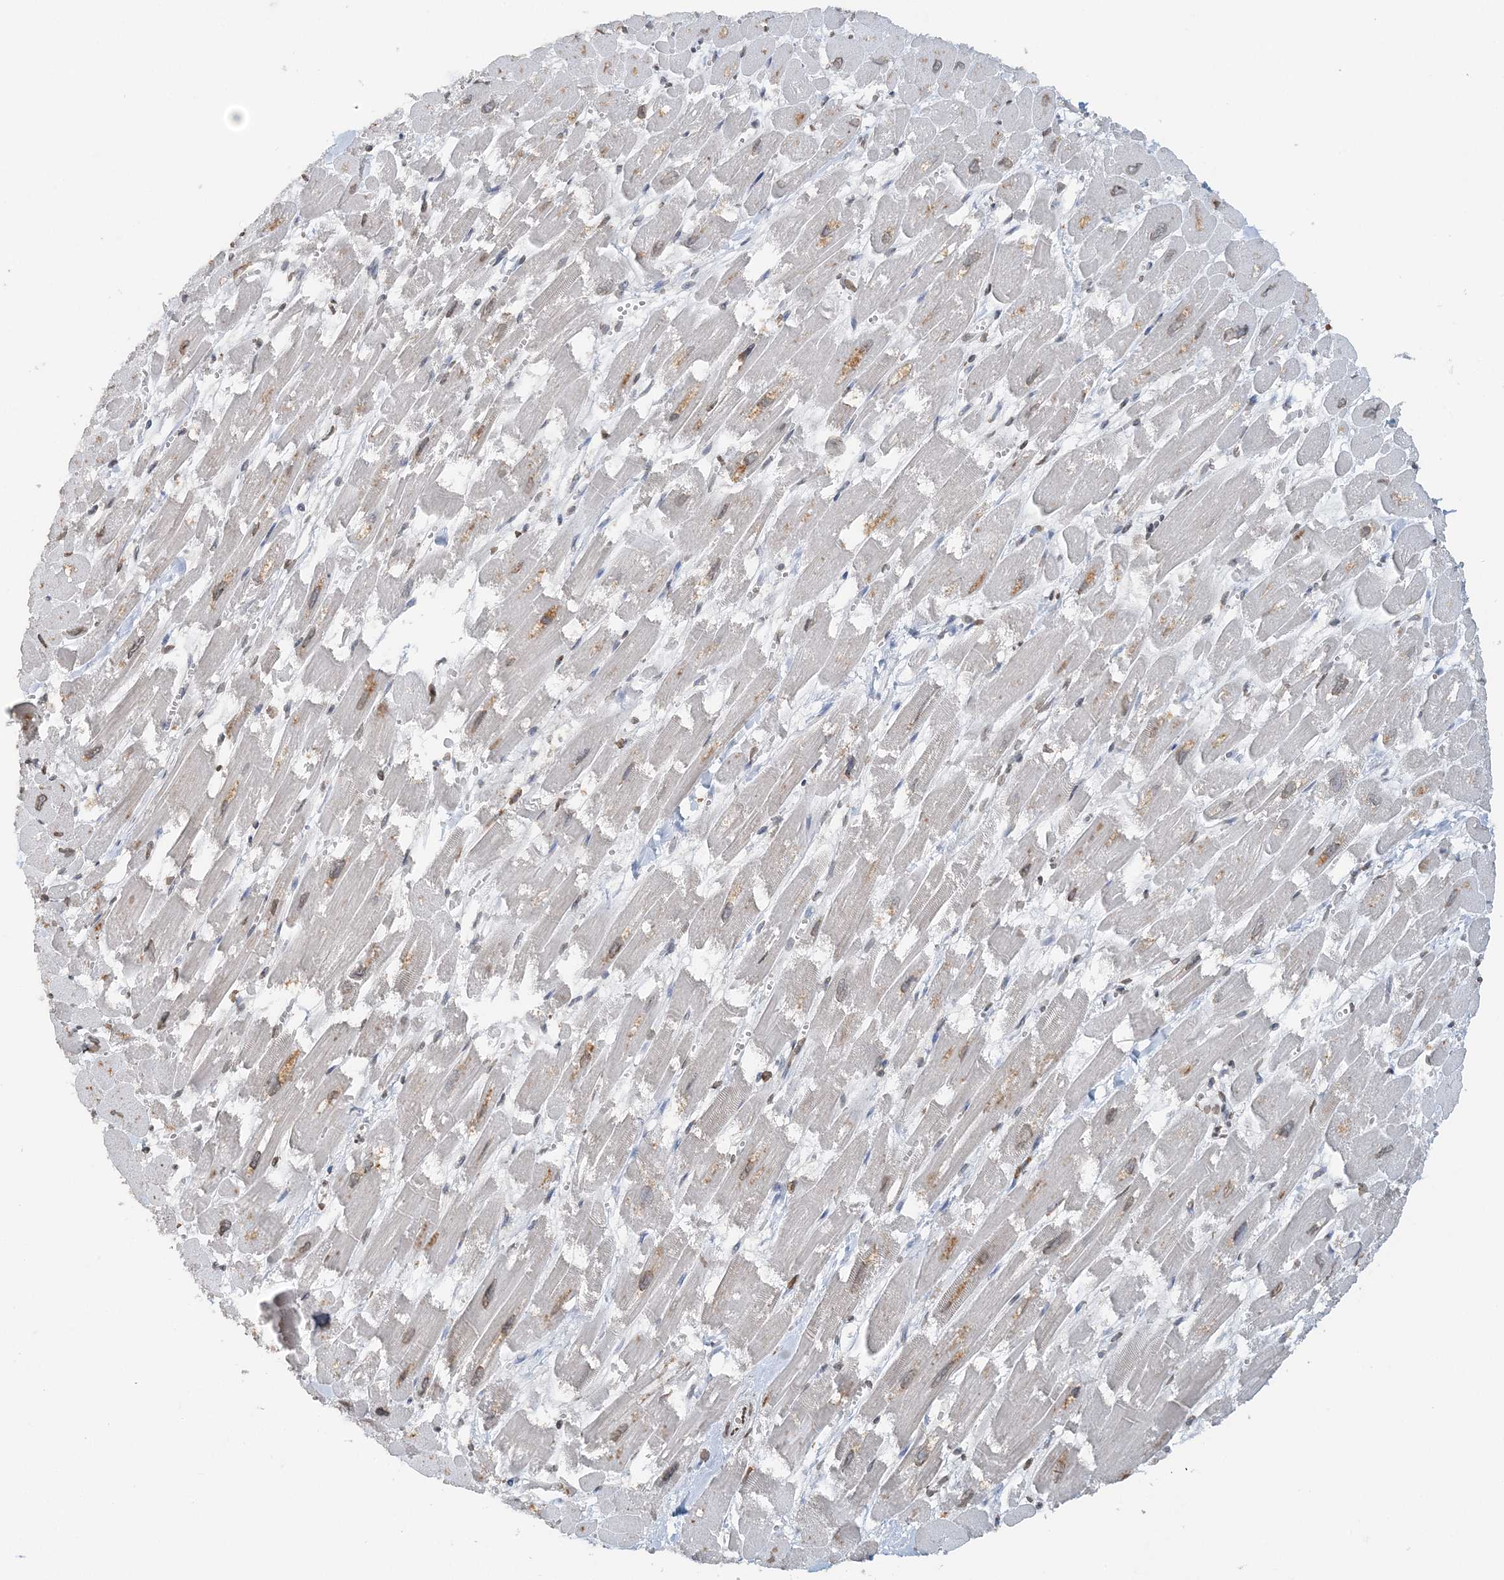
{"staining": {"intensity": "moderate", "quantity": "<25%", "location": "cytoplasmic/membranous"}, "tissue": "heart muscle", "cell_type": "Cardiomyocytes", "image_type": "normal", "snomed": [{"axis": "morphology", "description": "Normal tissue, NOS"}, {"axis": "topography", "description": "Heart"}], "caption": "Protein staining of benign heart muscle shows moderate cytoplasmic/membranous staining in approximately <25% of cardiomyocytes.", "gene": "FAM110A", "patient": {"sex": "male", "age": 54}}